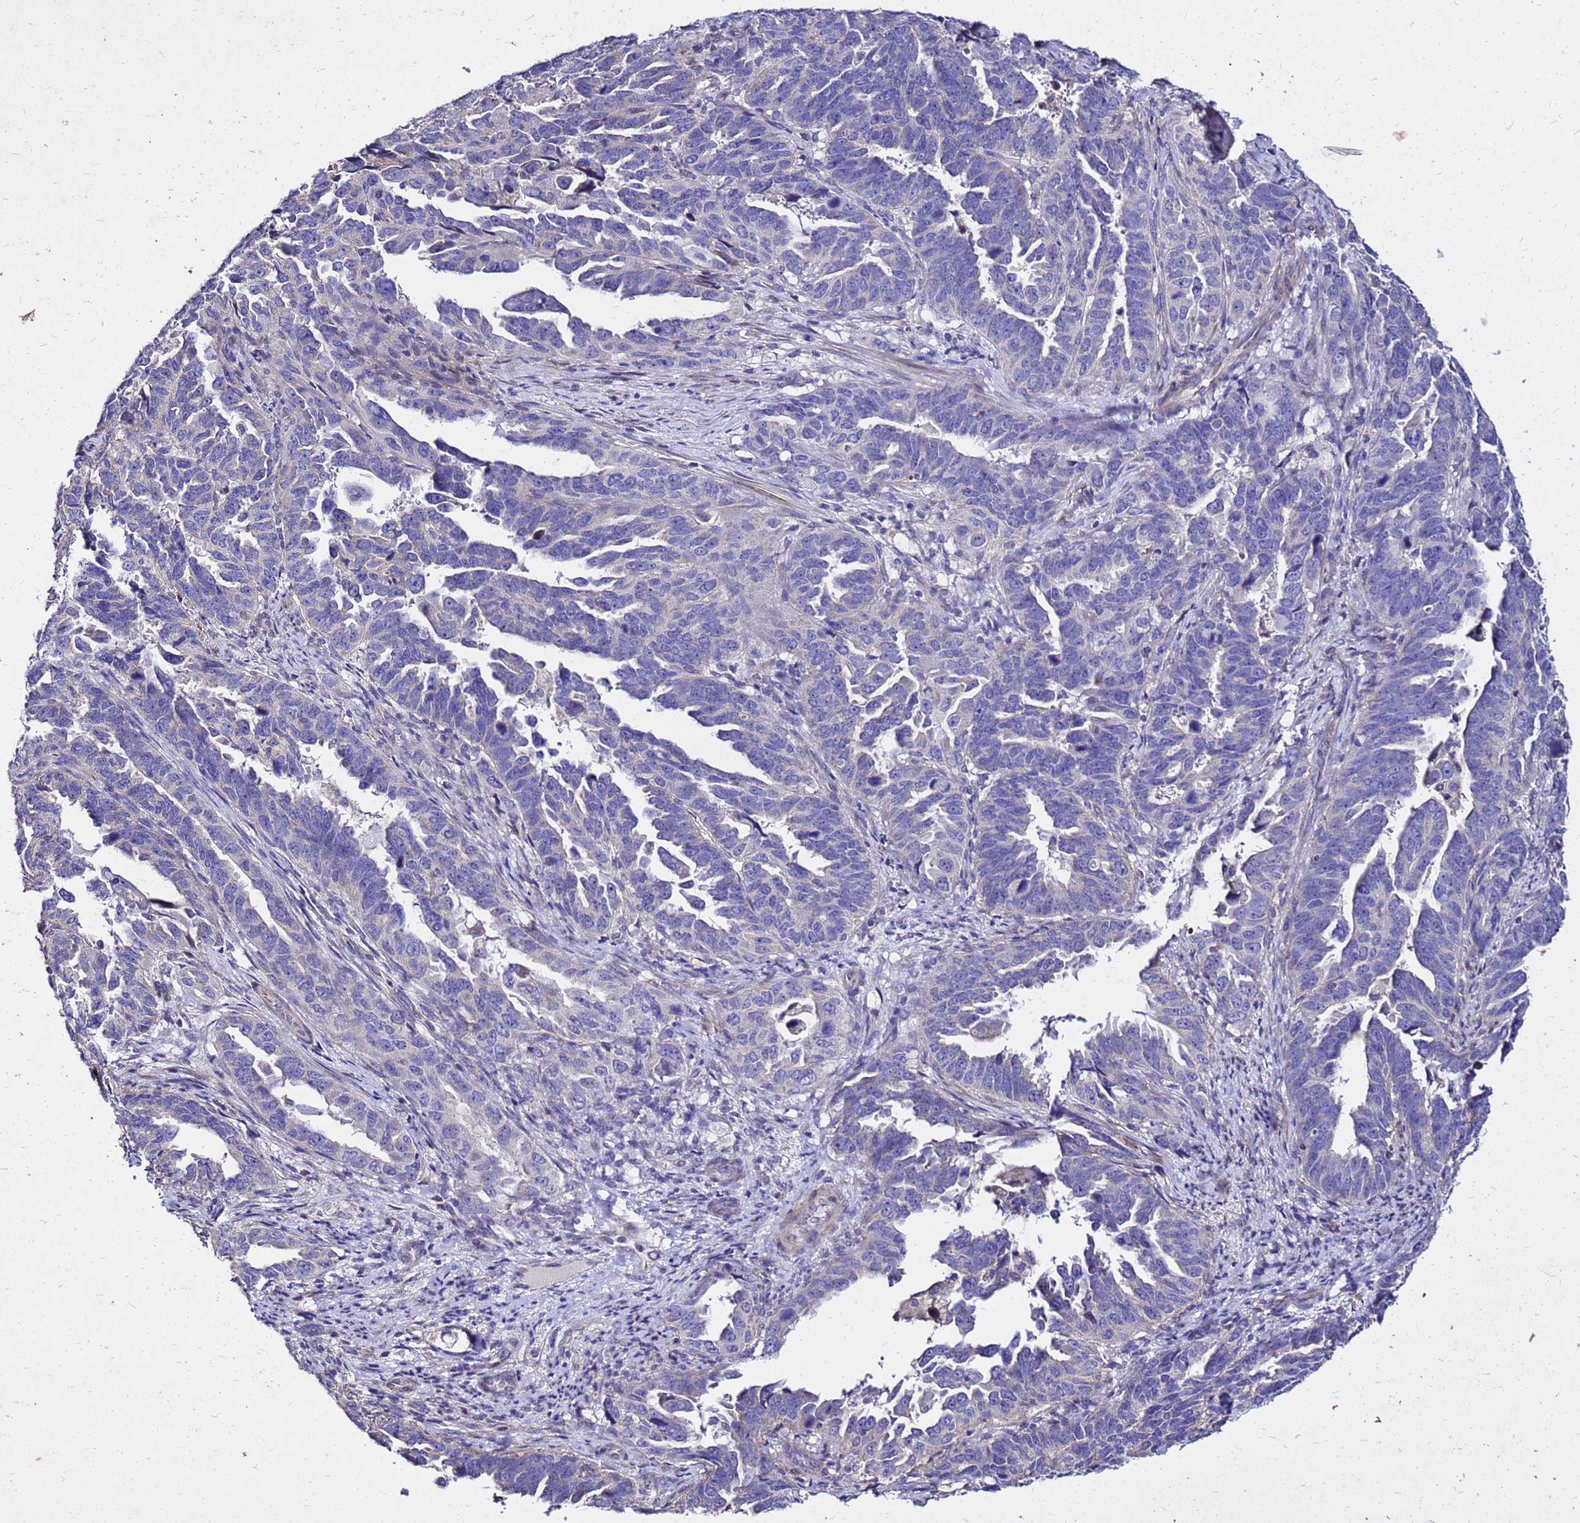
{"staining": {"intensity": "negative", "quantity": "none", "location": "none"}, "tissue": "endometrial cancer", "cell_type": "Tumor cells", "image_type": "cancer", "snomed": [{"axis": "morphology", "description": "Adenocarcinoma, NOS"}, {"axis": "topography", "description": "Endometrium"}], "caption": "An image of endometrial cancer (adenocarcinoma) stained for a protein shows no brown staining in tumor cells.", "gene": "COX14", "patient": {"sex": "female", "age": 65}}